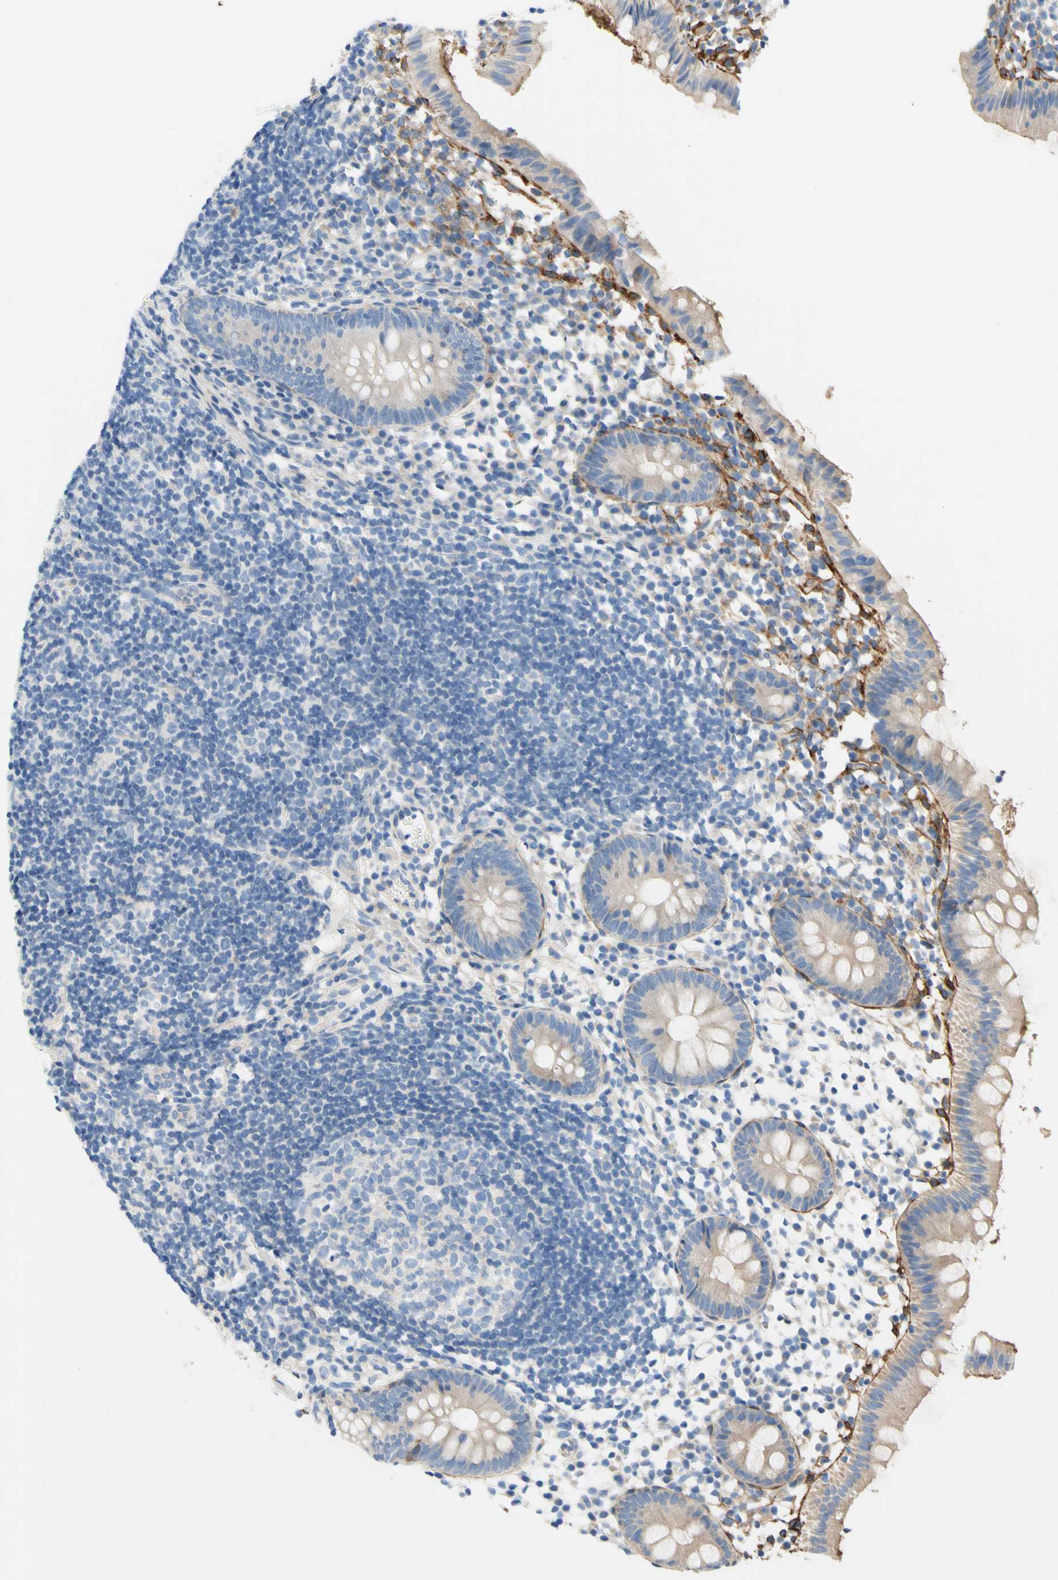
{"staining": {"intensity": "weak", "quantity": ">75%", "location": "cytoplasmic/membranous"}, "tissue": "appendix", "cell_type": "Glandular cells", "image_type": "normal", "snomed": [{"axis": "morphology", "description": "Normal tissue, NOS"}, {"axis": "topography", "description": "Appendix"}], "caption": "This micrograph reveals normal appendix stained with immunohistochemistry (IHC) to label a protein in brown. The cytoplasmic/membranous of glandular cells show weak positivity for the protein. Nuclei are counter-stained blue.", "gene": "F3", "patient": {"sex": "female", "age": 20}}